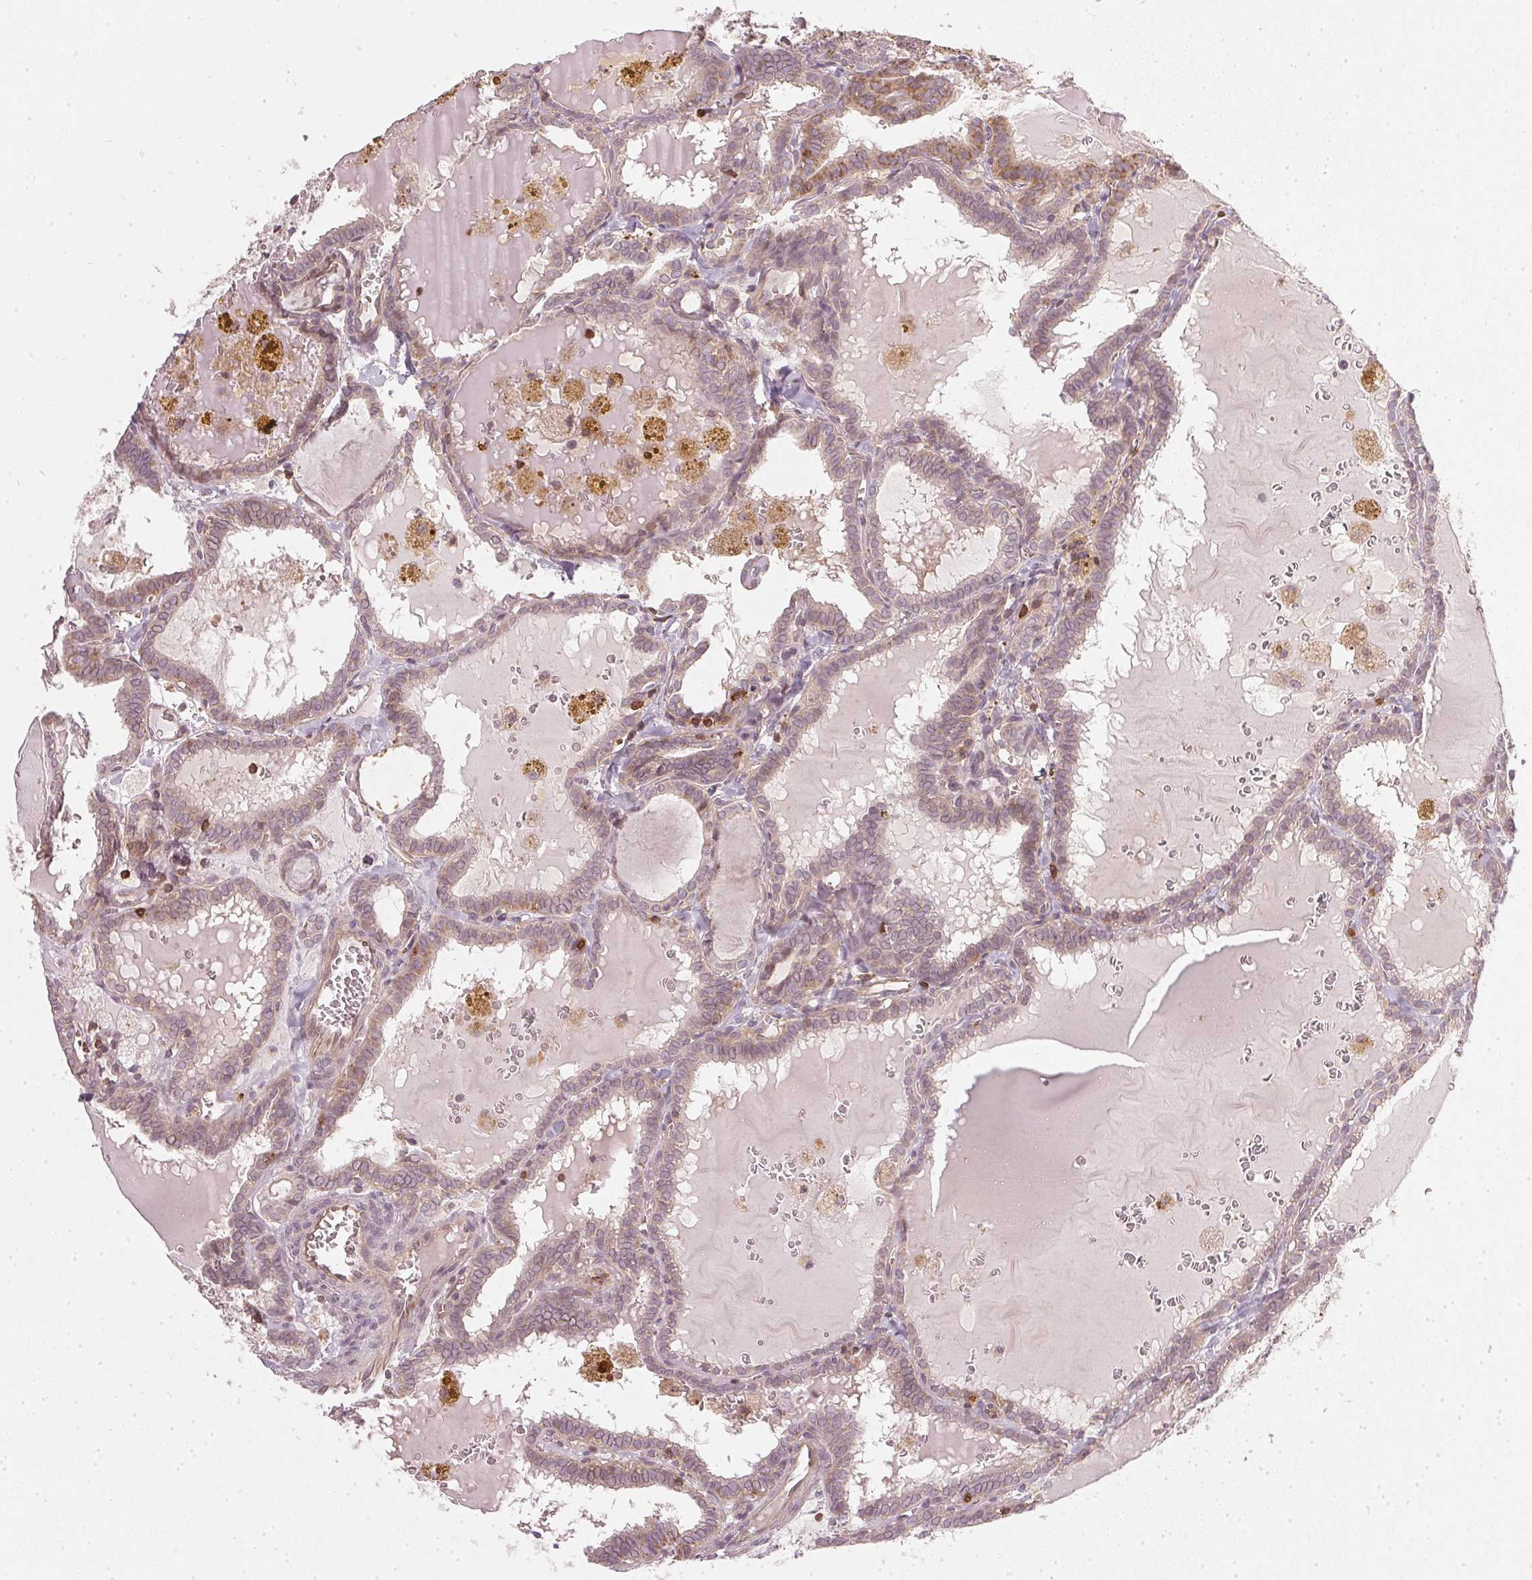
{"staining": {"intensity": "weak", "quantity": "<25%", "location": "cytoplasmic/membranous"}, "tissue": "thyroid cancer", "cell_type": "Tumor cells", "image_type": "cancer", "snomed": [{"axis": "morphology", "description": "Papillary adenocarcinoma, NOS"}, {"axis": "topography", "description": "Thyroid gland"}], "caption": "This is an immunohistochemistry (IHC) histopathology image of thyroid cancer (papillary adenocarcinoma). There is no positivity in tumor cells.", "gene": "NADK2", "patient": {"sex": "female", "age": 39}}